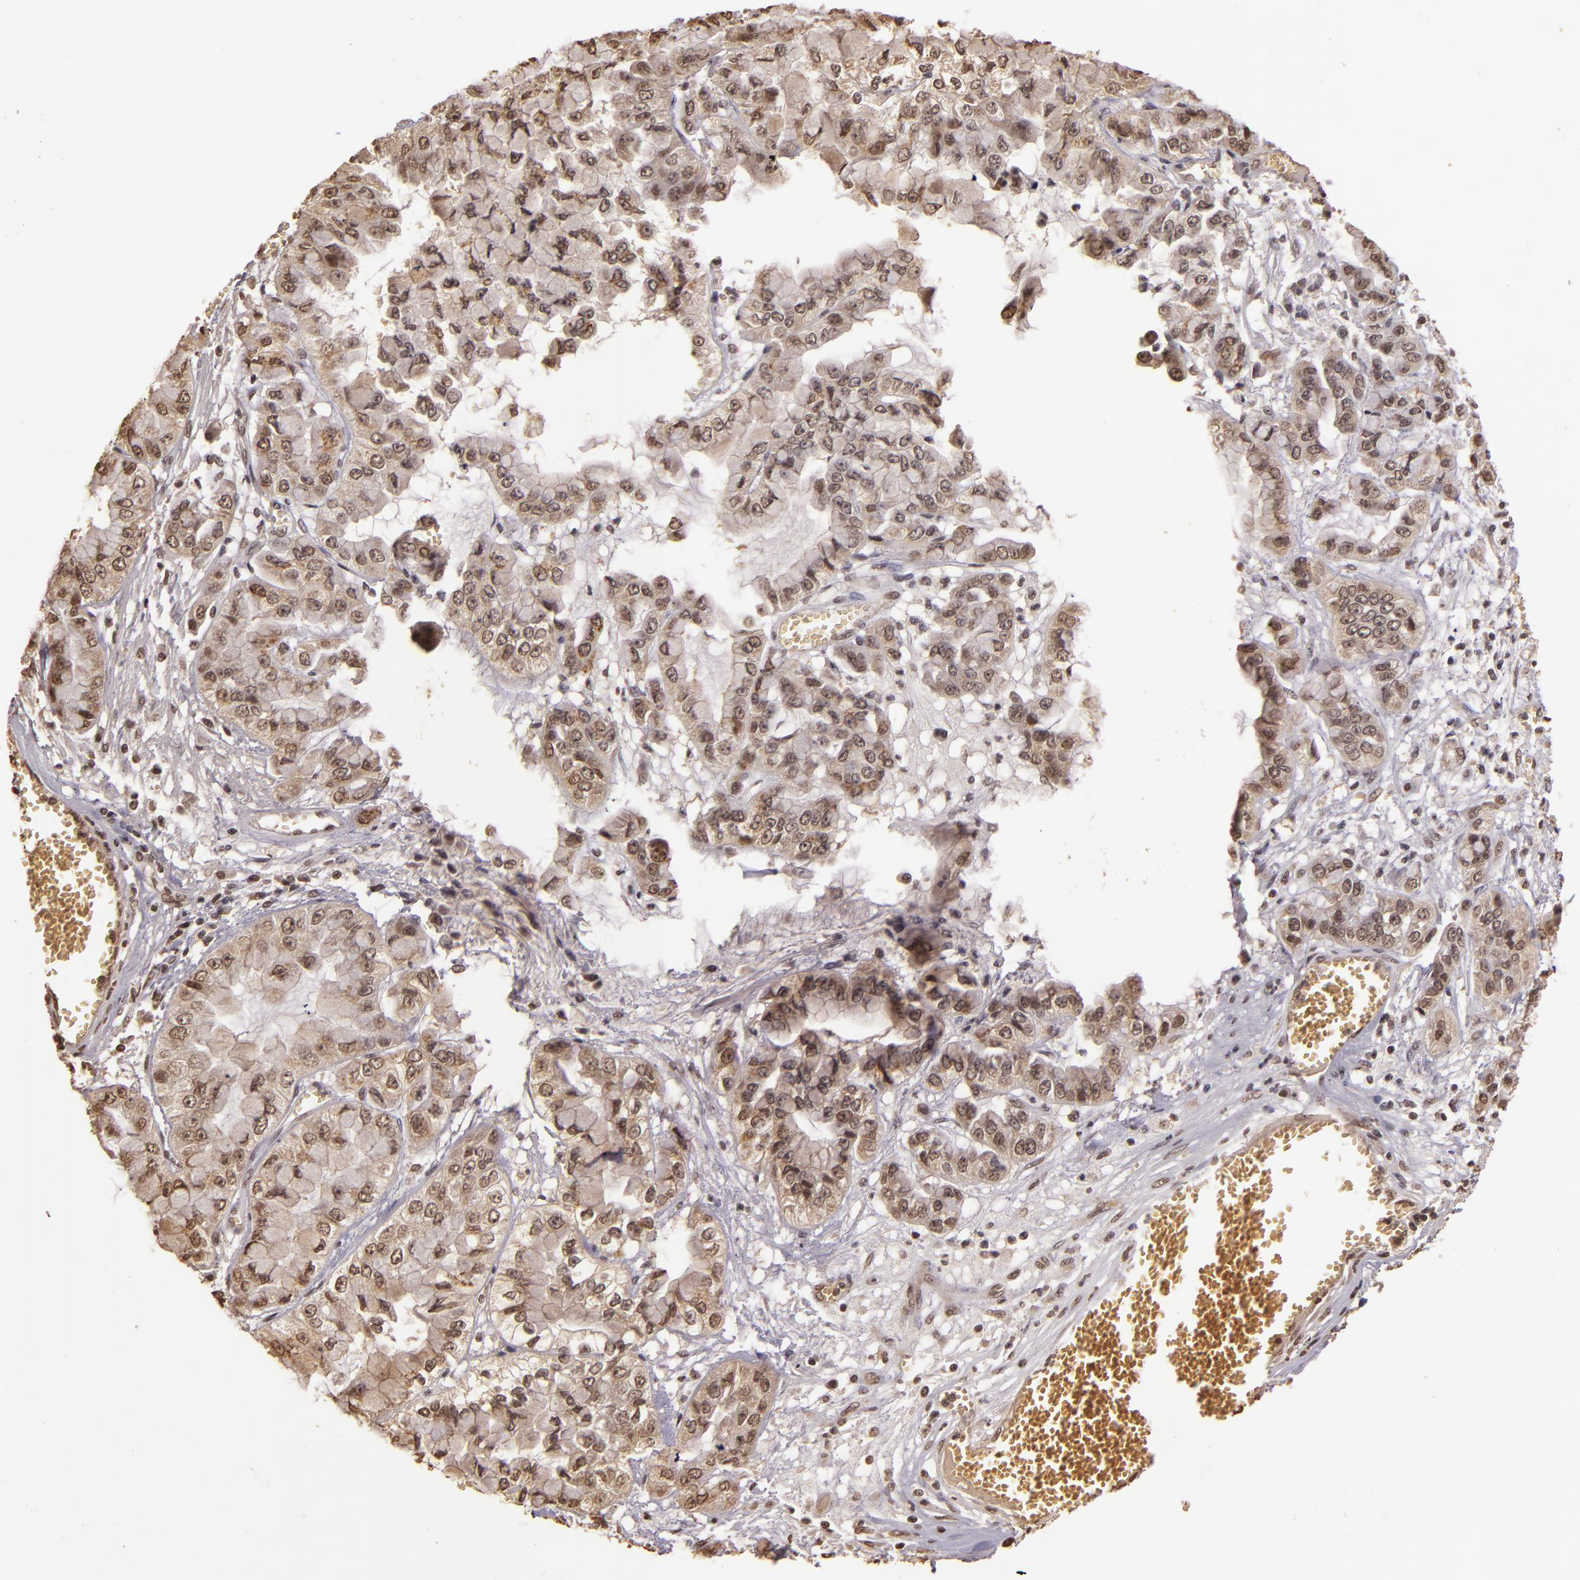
{"staining": {"intensity": "weak", "quantity": ">75%", "location": "cytoplasmic/membranous,nuclear"}, "tissue": "liver cancer", "cell_type": "Tumor cells", "image_type": "cancer", "snomed": [{"axis": "morphology", "description": "Cholangiocarcinoma"}, {"axis": "topography", "description": "Liver"}], "caption": "Liver cholangiocarcinoma stained for a protein exhibits weak cytoplasmic/membranous and nuclear positivity in tumor cells. (Stains: DAB (3,3'-diaminobenzidine) in brown, nuclei in blue, Microscopy: brightfield microscopy at high magnification).", "gene": "CUL1", "patient": {"sex": "female", "age": 79}}